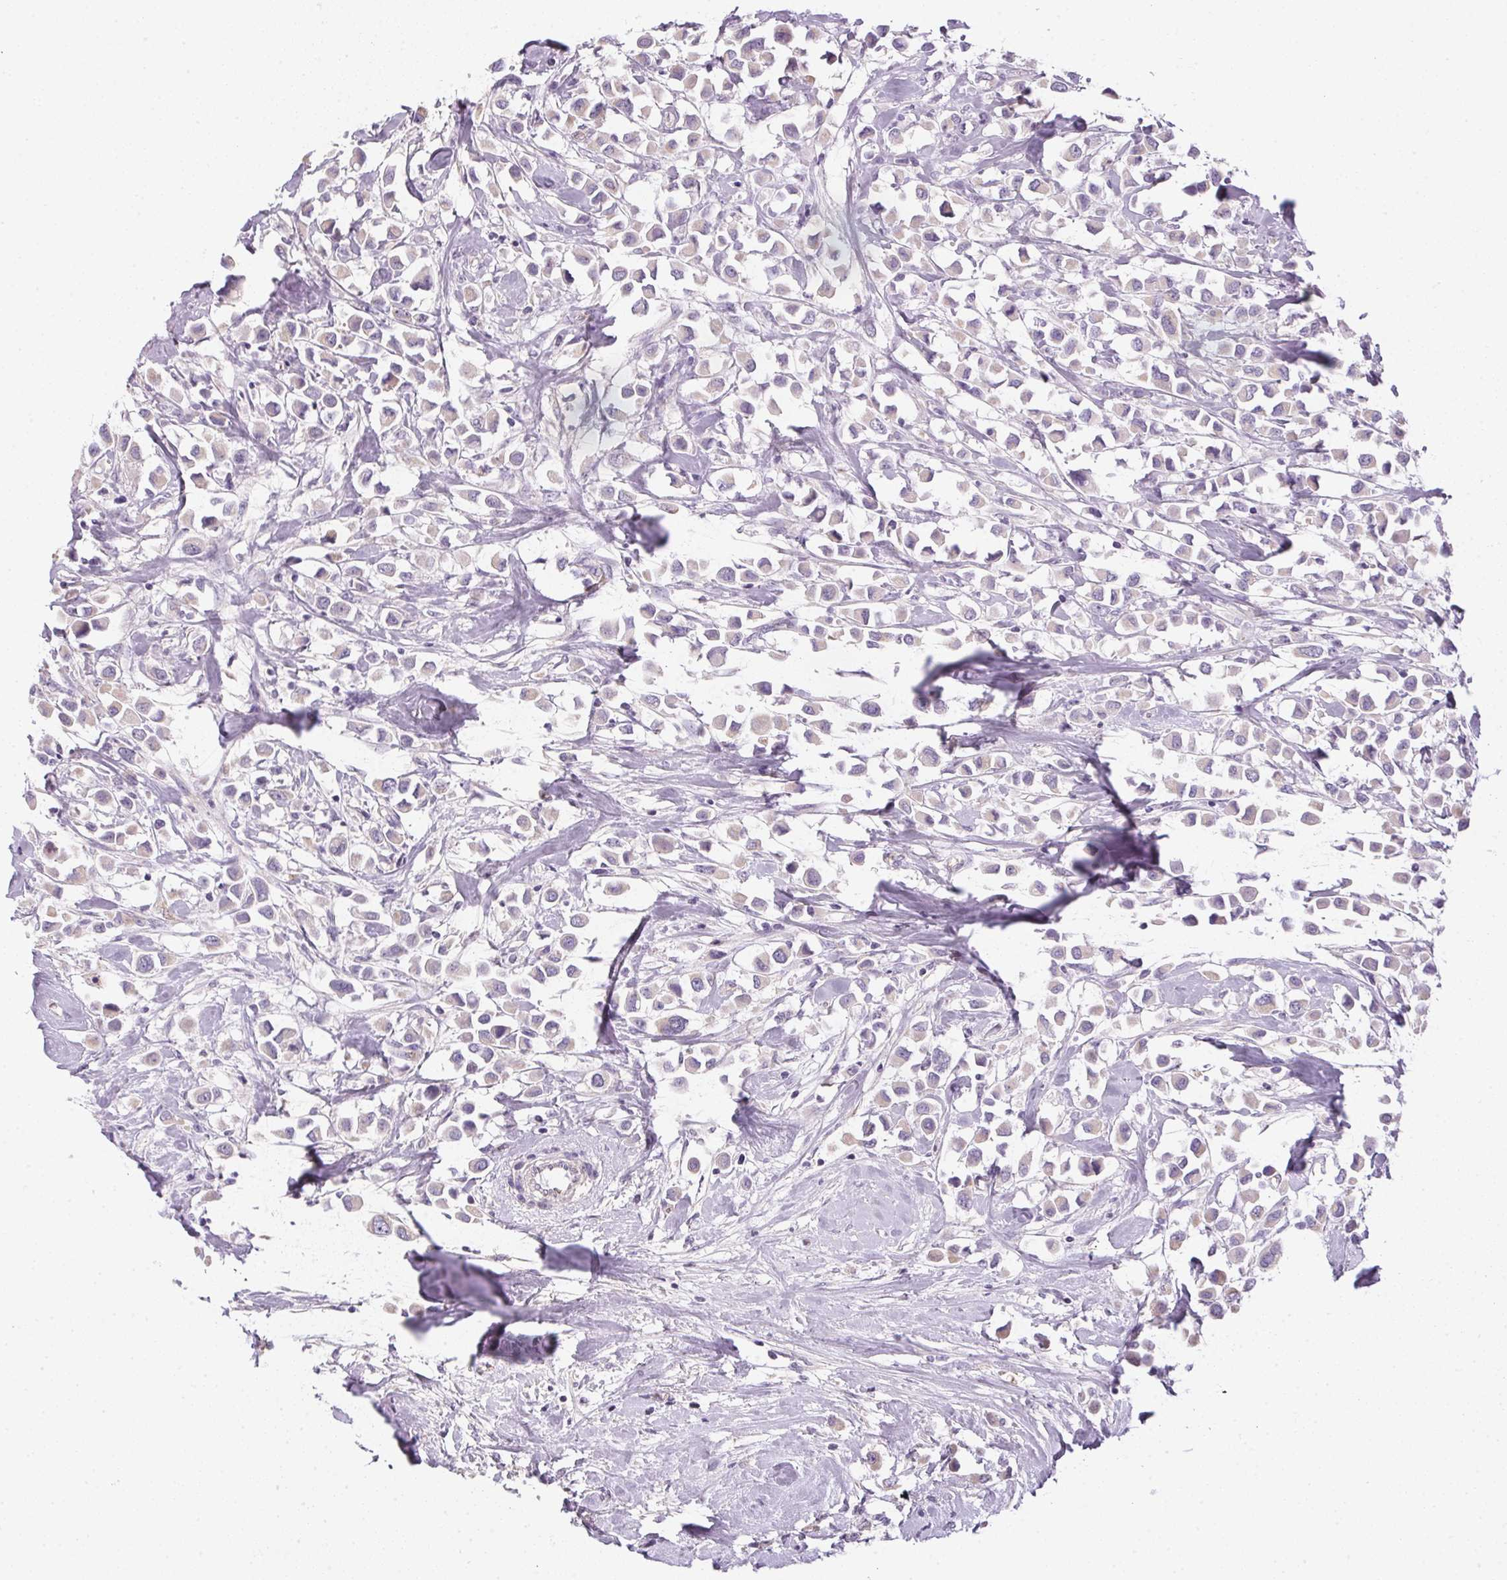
{"staining": {"intensity": "negative", "quantity": "none", "location": "none"}, "tissue": "breast cancer", "cell_type": "Tumor cells", "image_type": "cancer", "snomed": [{"axis": "morphology", "description": "Duct carcinoma"}, {"axis": "topography", "description": "Breast"}], "caption": "Breast intraductal carcinoma stained for a protein using immunohistochemistry (IHC) exhibits no expression tumor cells.", "gene": "SMYD1", "patient": {"sex": "female", "age": 61}}